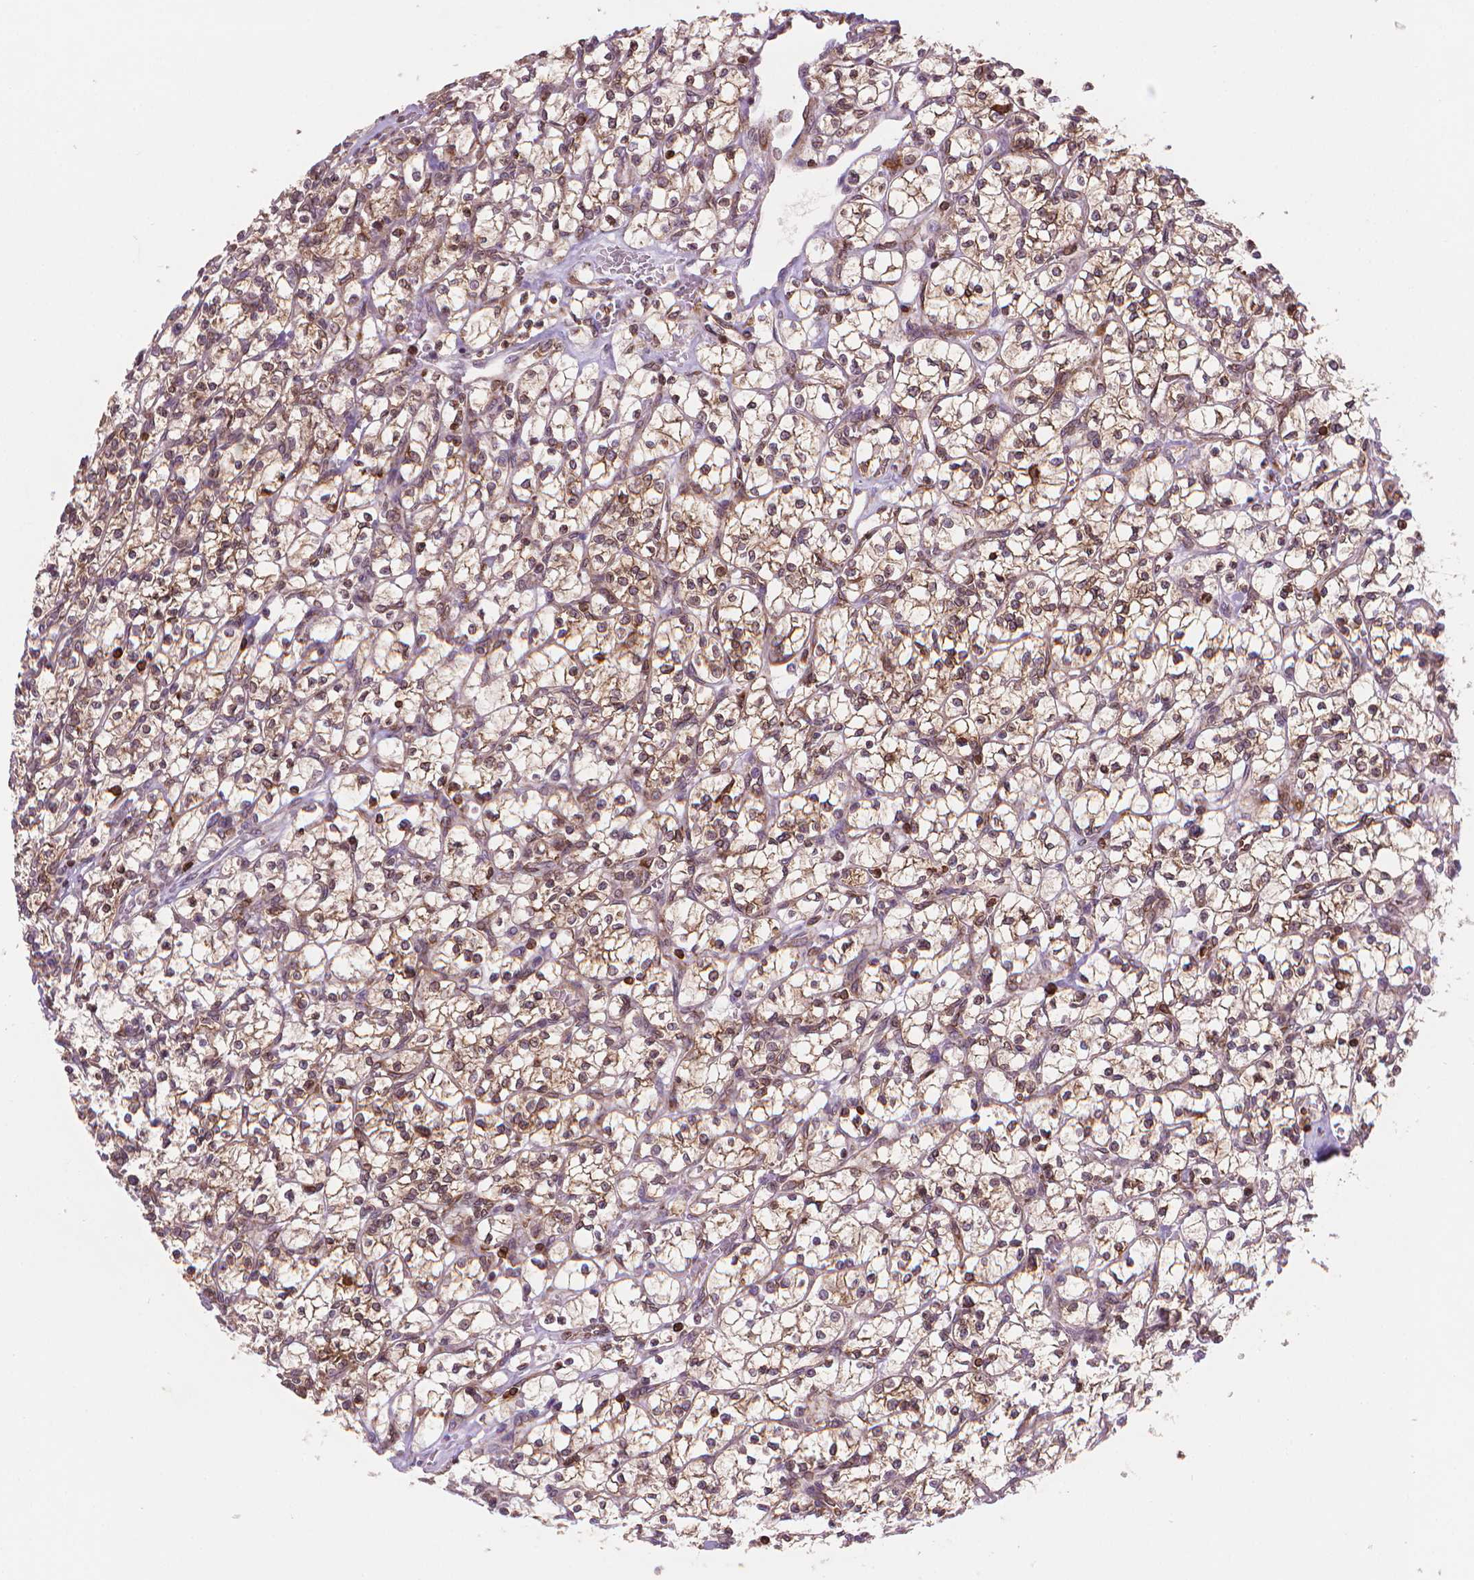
{"staining": {"intensity": "moderate", "quantity": ">75%", "location": "cytoplasmic/membranous"}, "tissue": "renal cancer", "cell_type": "Tumor cells", "image_type": "cancer", "snomed": [{"axis": "morphology", "description": "Adenocarcinoma, NOS"}, {"axis": "topography", "description": "Kidney"}], "caption": "A medium amount of moderate cytoplasmic/membranous positivity is seen in approximately >75% of tumor cells in renal adenocarcinoma tissue.", "gene": "BCL2", "patient": {"sex": "female", "age": 64}}